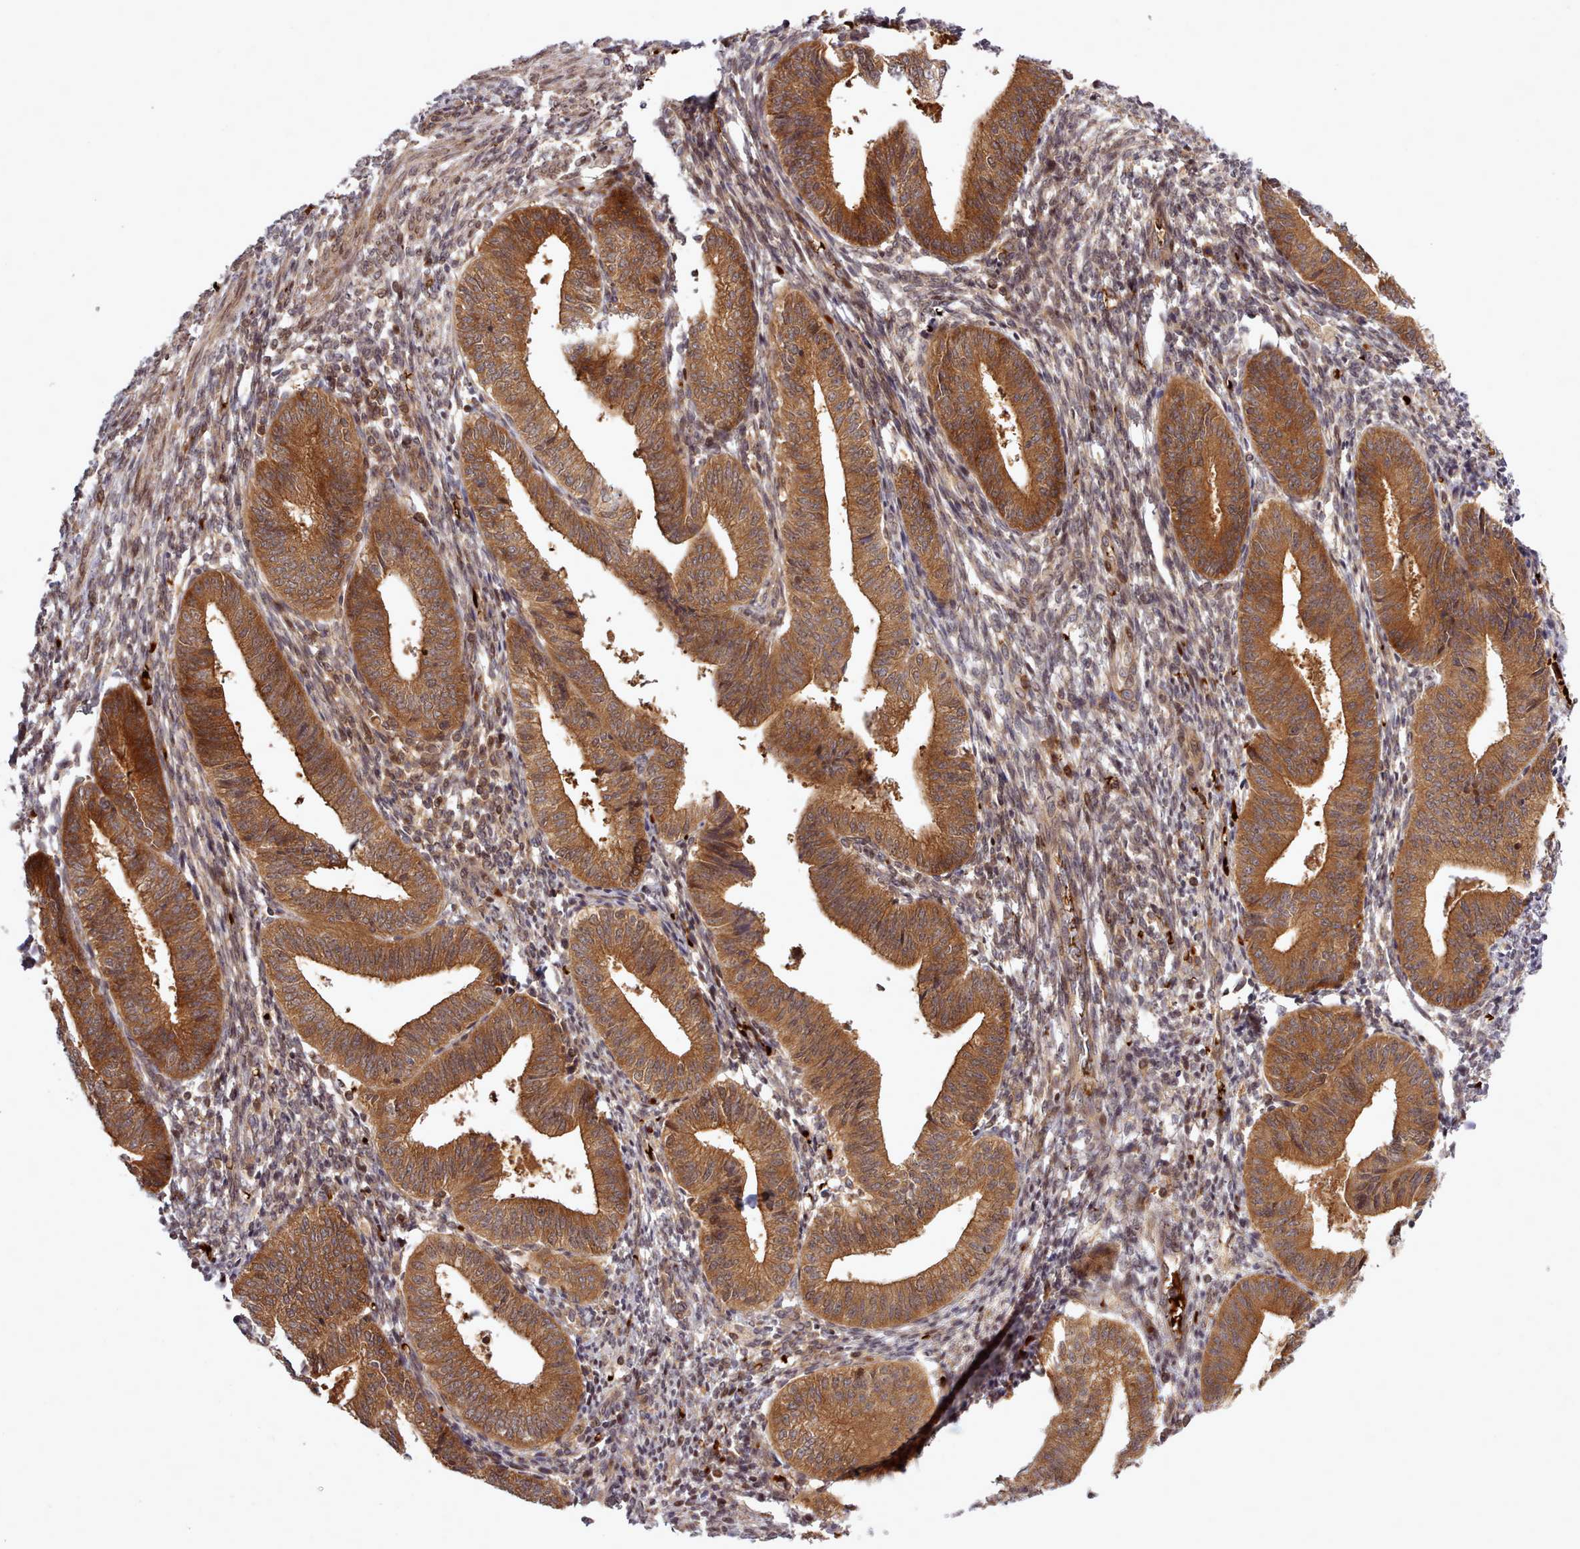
{"staining": {"intensity": "moderate", "quantity": ">75%", "location": "cytoplasmic/membranous,nuclear"}, "tissue": "endometrium", "cell_type": "Cells in endometrial stroma", "image_type": "normal", "snomed": [{"axis": "morphology", "description": "Normal tissue, NOS"}, {"axis": "topography", "description": "Endometrium"}], "caption": "Endometrium stained for a protein exhibits moderate cytoplasmic/membranous,nuclear positivity in cells in endometrial stroma. (DAB (3,3'-diaminobenzidine) IHC with brightfield microscopy, high magnification).", "gene": "UBE2G1", "patient": {"sex": "female", "age": 34}}